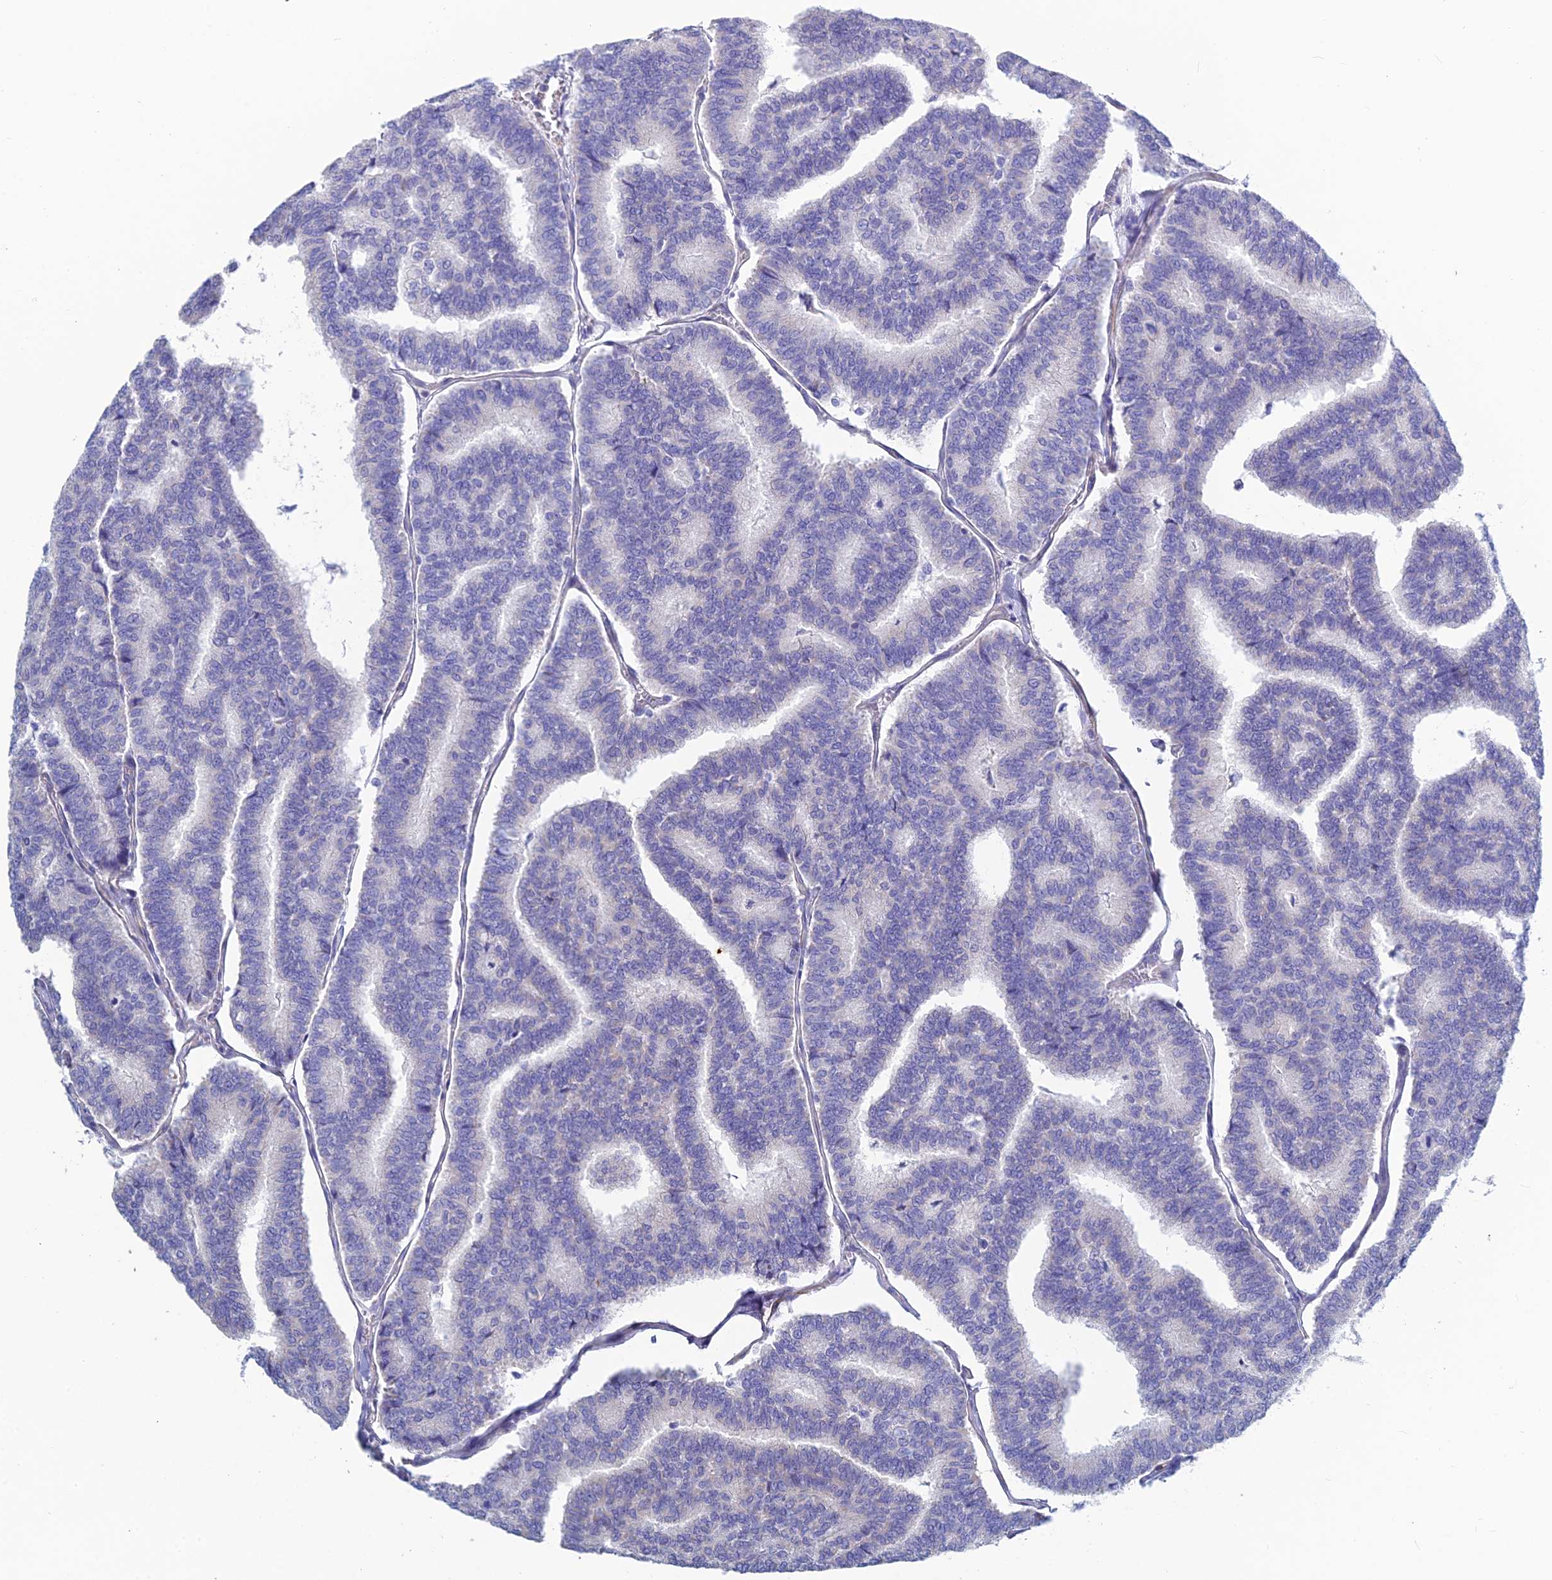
{"staining": {"intensity": "negative", "quantity": "none", "location": "none"}, "tissue": "thyroid cancer", "cell_type": "Tumor cells", "image_type": "cancer", "snomed": [{"axis": "morphology", "description": "Papillary adenocarcinoma, NOS"}, {"axis": "topography", "description": "Thyroid gland"}], "caption": "Papillary adenocarcinoma (thyroid) was stained to show a protein in brown. There is no significant expression in tumor cells.", "gene": "PCDHA8", "patient": {"sex": "female", "age": 35}}